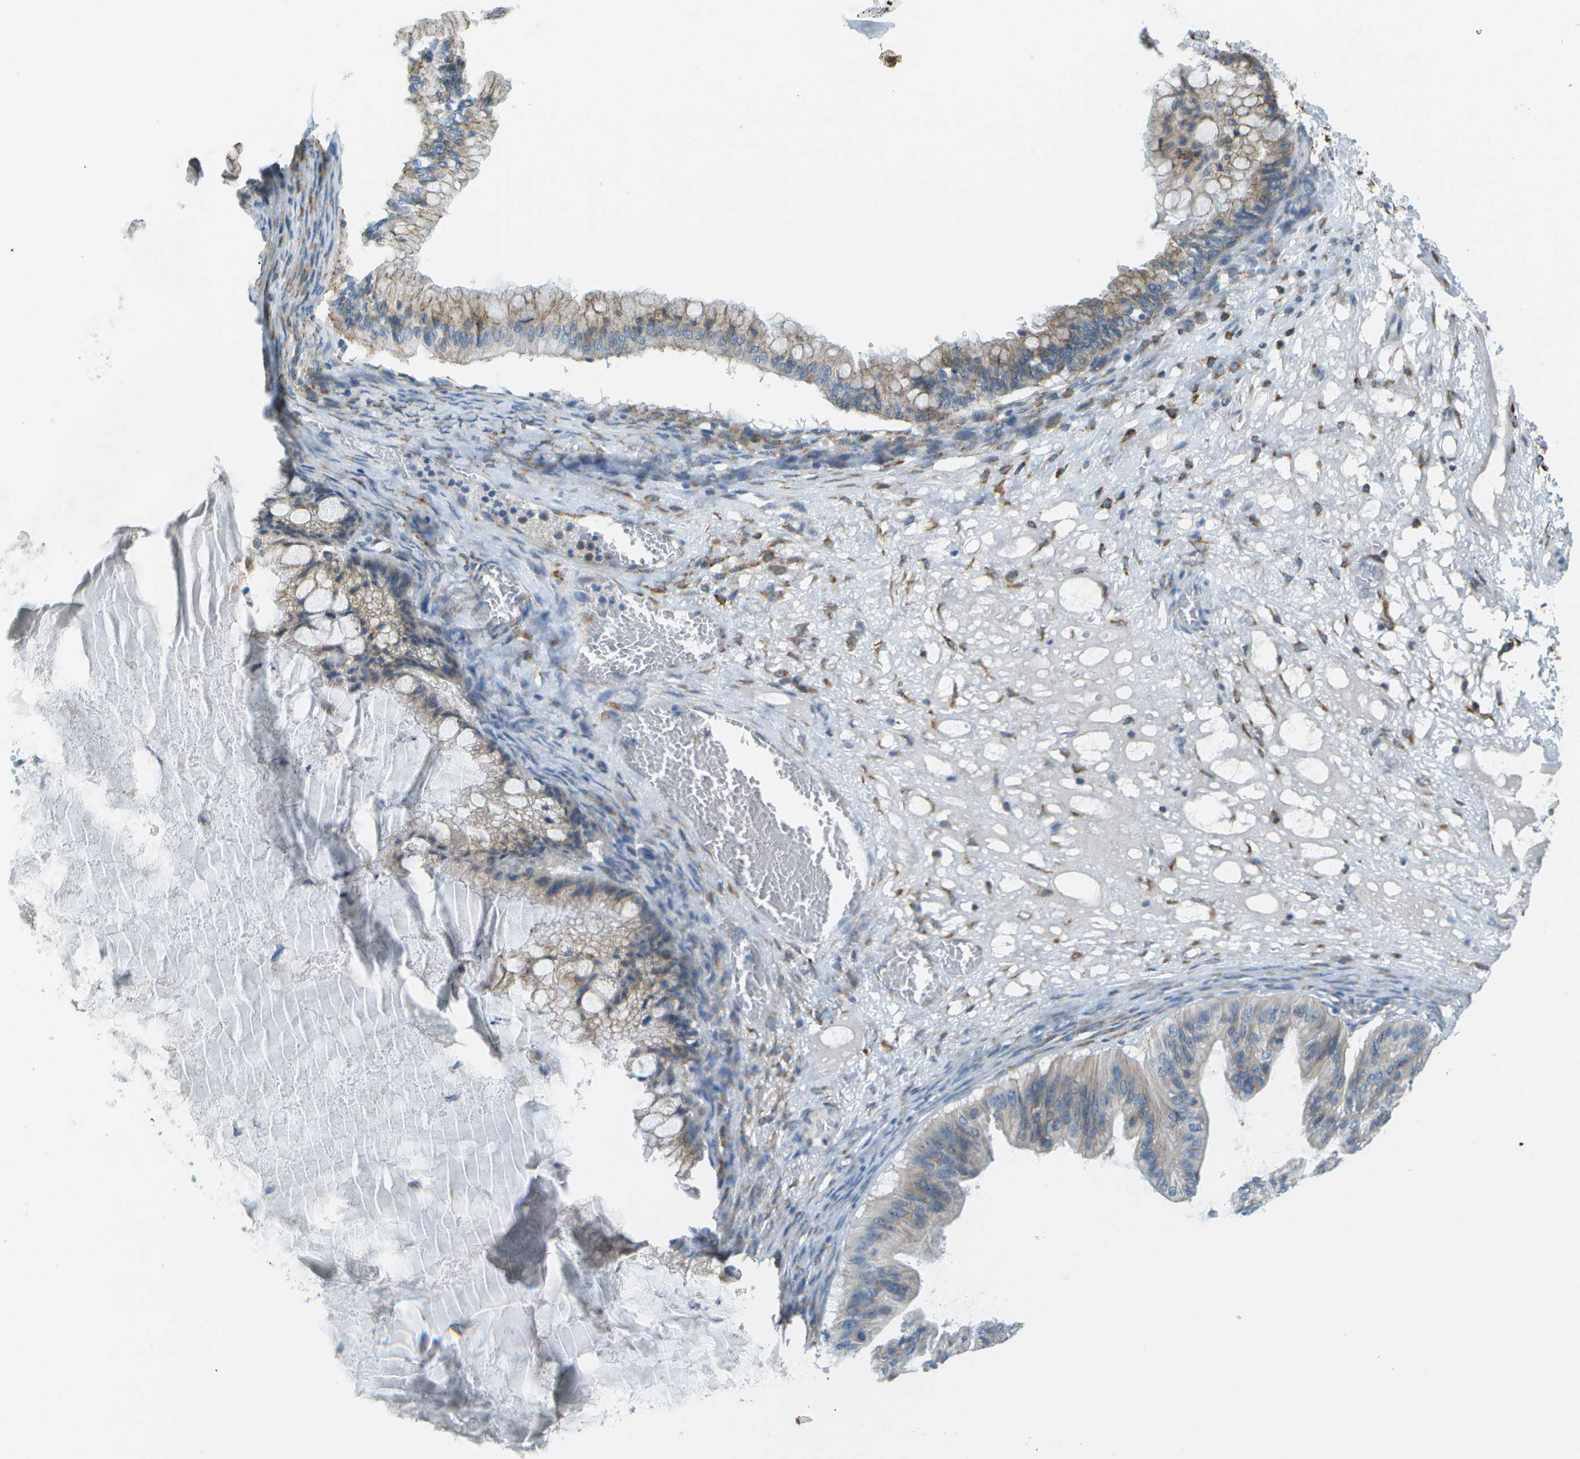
{"staining": {"intensity": "weak", "quantity": "25%-75%", "location": "cytoplasmic/membranous"}, "tissue": "ovarian cancer", "cell_type": "Tumor cells", "image_type": "cancer", "snomed": [{"axis": "morphology", "description": "Cystadenocarcinoma, mucinous, NOS"}, {"axis": "topography", "description": "Ovary"}], "caption": "Tumor cells display weak cytoplasmic/membranous expression in about 25%-75% of cells in mucinous cystadenocarcinoma (ovarian).", "gene": "KCTD3", "patient": {"sex": "female", "age": 57}}